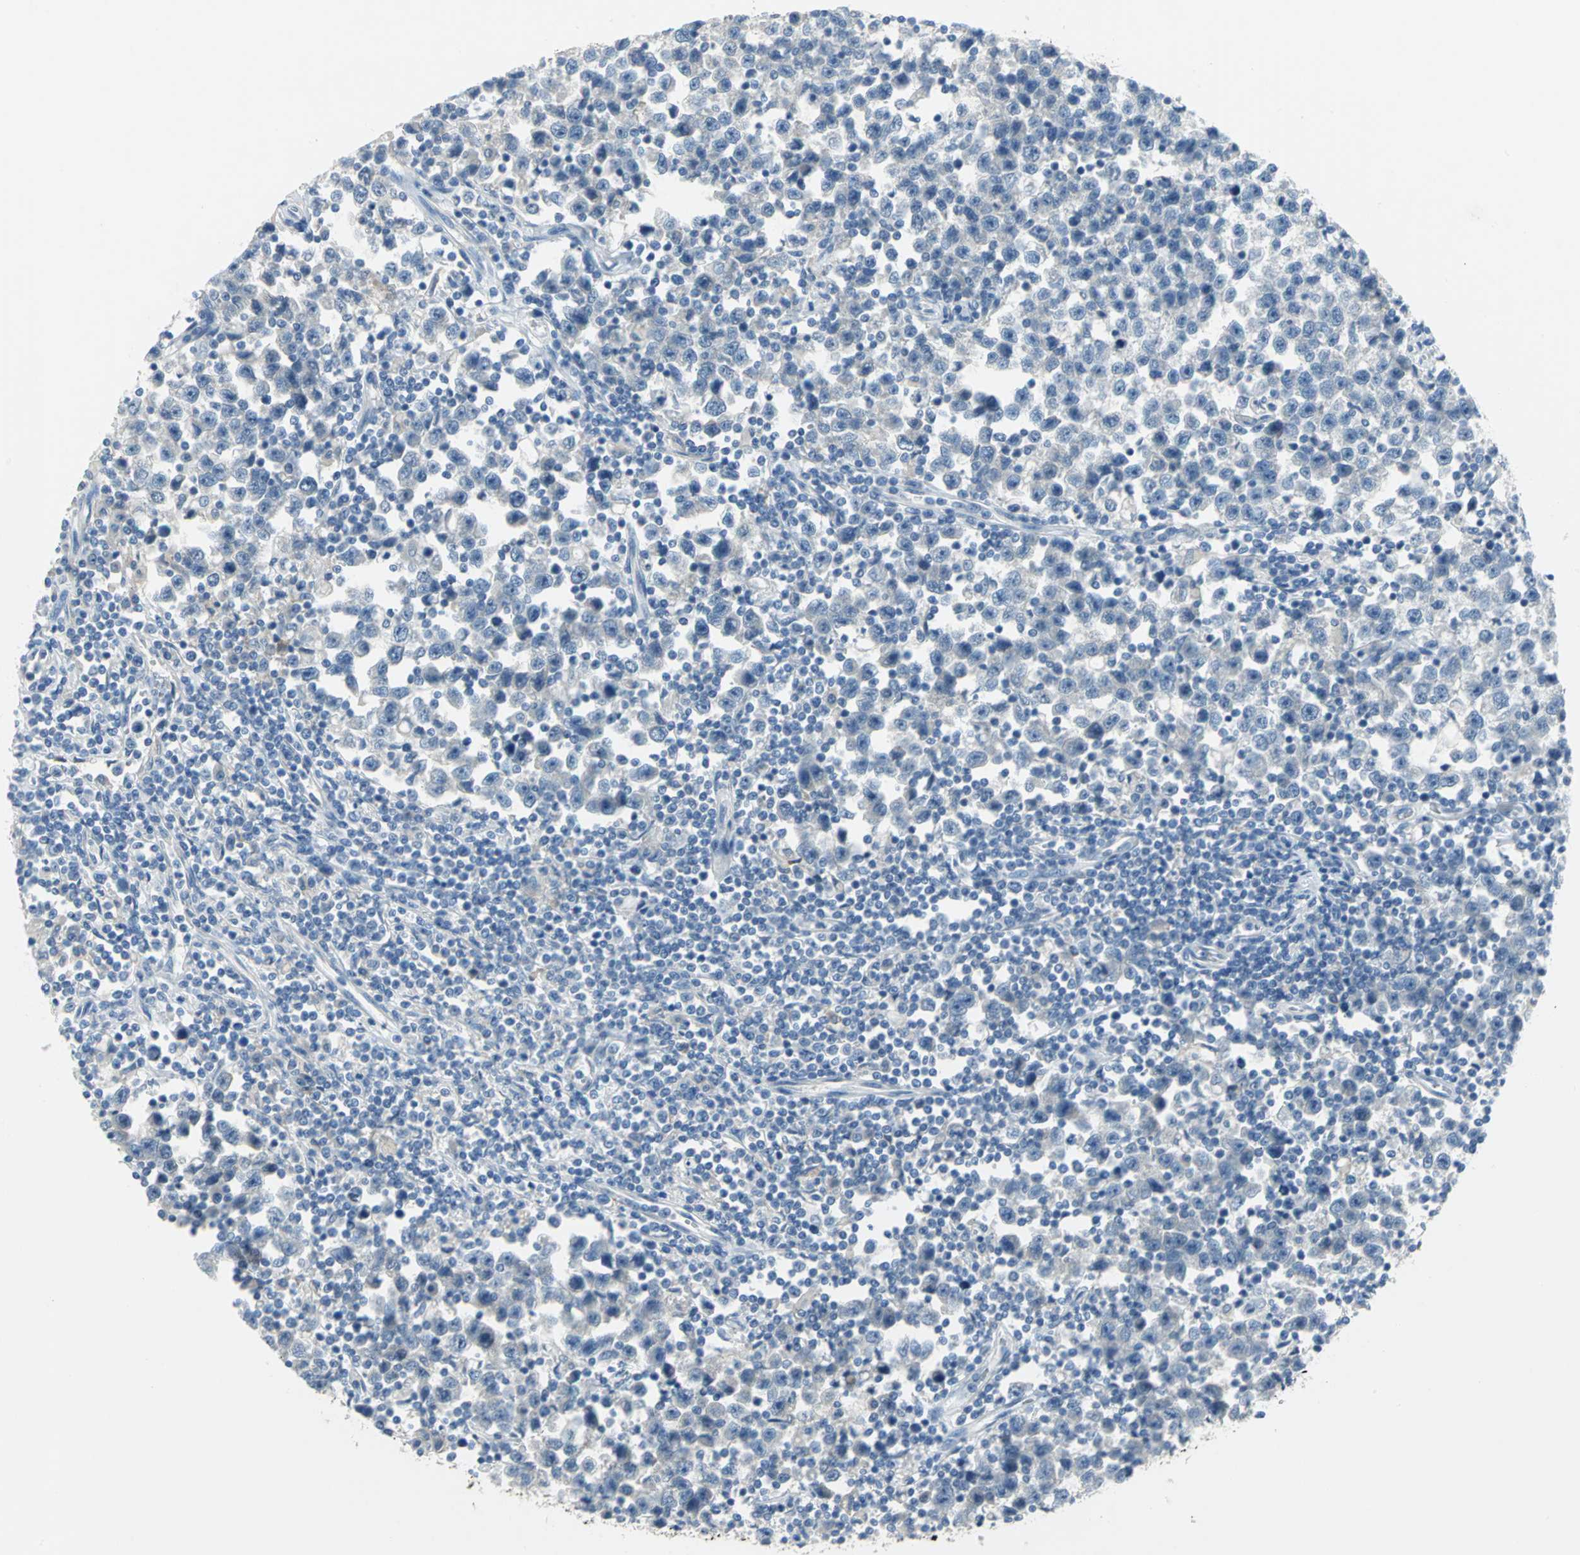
{"staining": {"intensity": "negative", "quantity": "none", "location": "none"}, "tissue": "testis cancer", "cell_type": "Tumor cells", "image_type": "cancer", "snomed": [{"axis": "morphology", "description": "Seminoma, NOS"}, {"axis": "topography", "description": "Testis"}], "caption": "High power microscopy photomicrograph of an immunohistochemistry (IHC) histopathology image of testis seminoma, revealing no significant staining in tumor cells.", "gene": "PTGDS", "patient": {"sex": "male", "age": 43}}